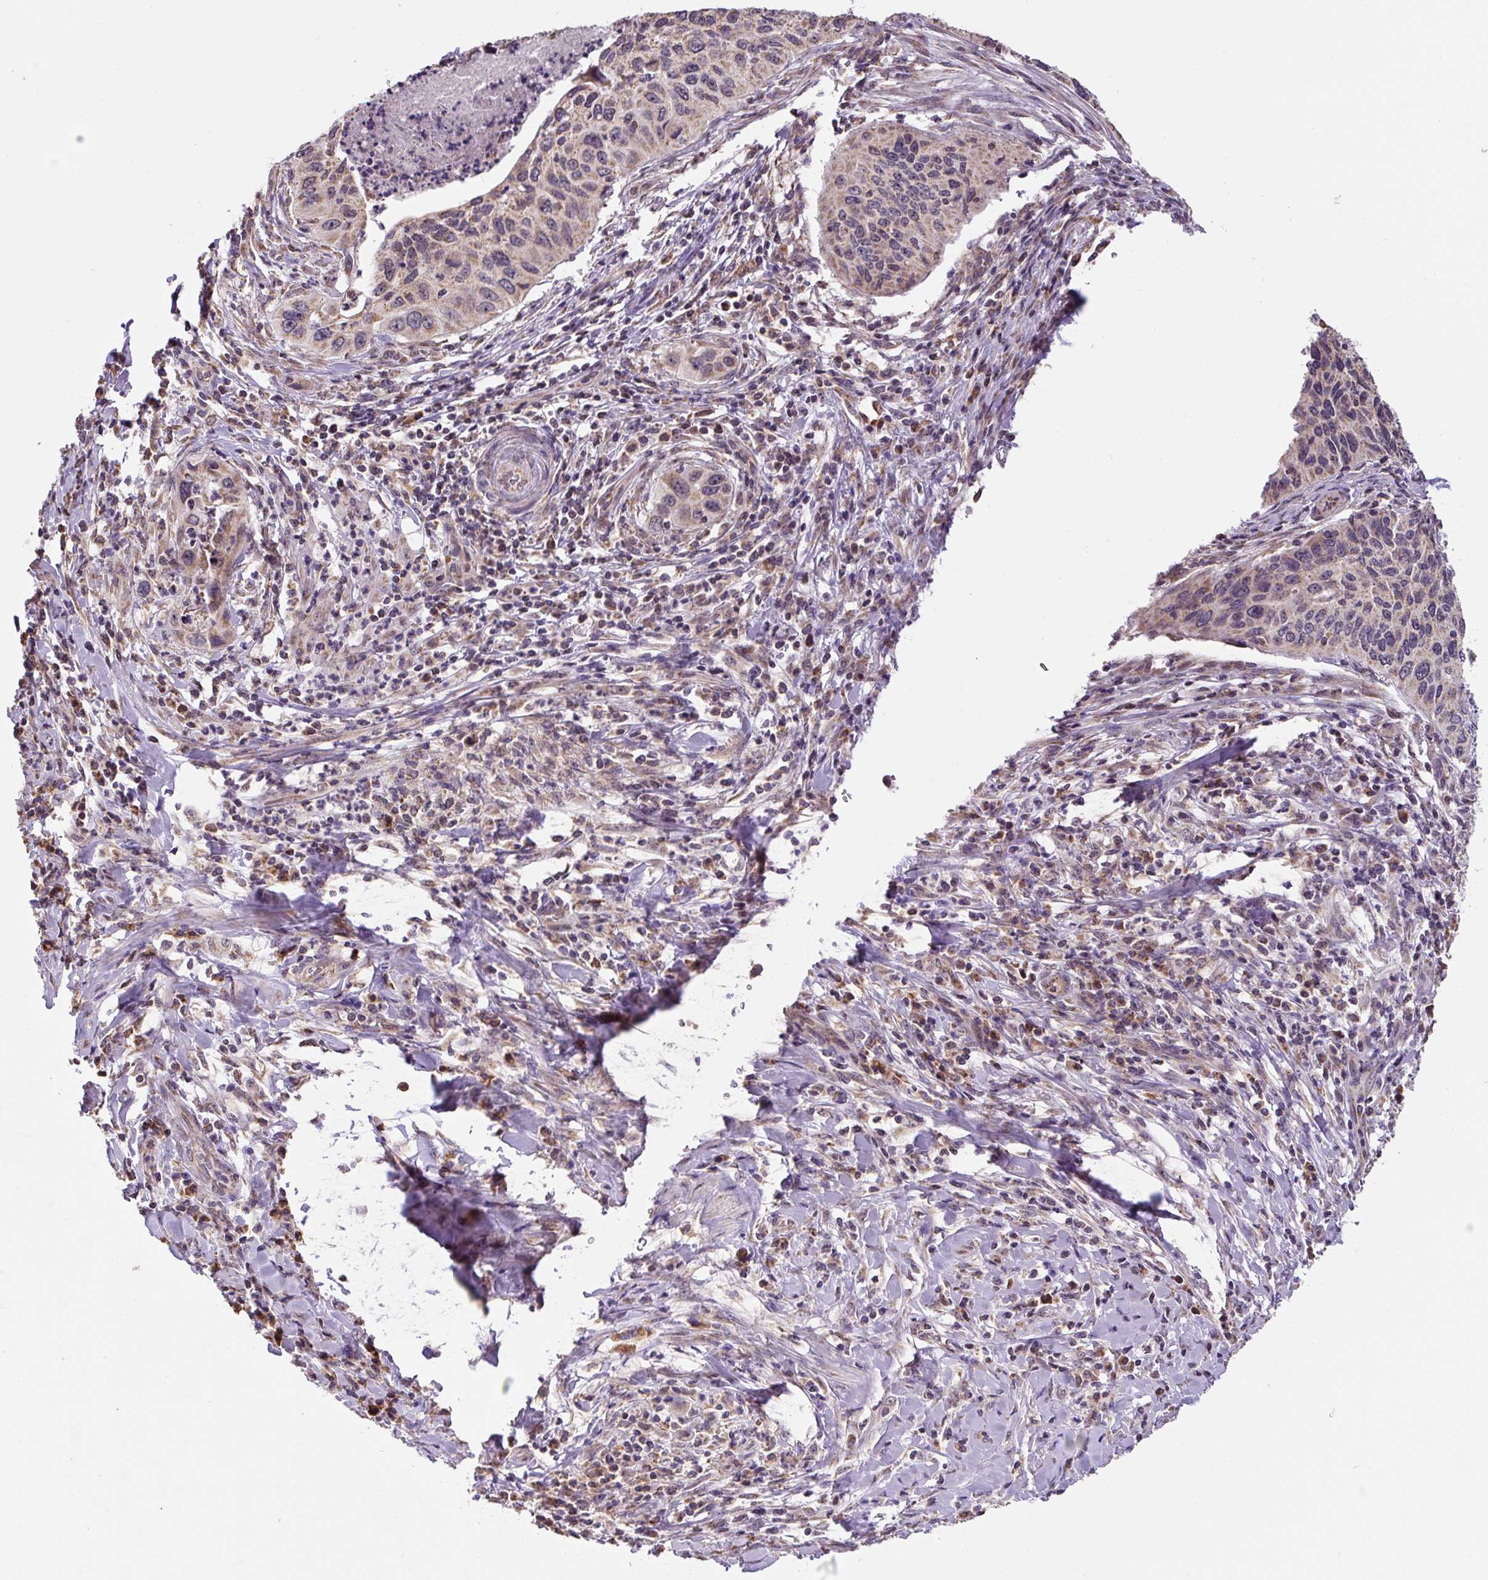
{"staining": {"intensity": "moderate", "quantity": ">75%", "location": "cytoplasmic/membranous"}, "tissue": "cervical cancer", "cell_type": "Tumor cells", "image_type": "cancer", "snomed": [{"axis": "morphology", "description": "Squamous cell carcinoma, NOS"}, {"axis": "topography", "description": "Cervix"}], "caption": "This is a histology image of IHC staining of cervical squamous cell carcinoma, which shows moderate expression in the cytoplasmic/membranous of tumor cells.", "gene": "MFSD9", "patient": {"sex": "female", "age": 38}}